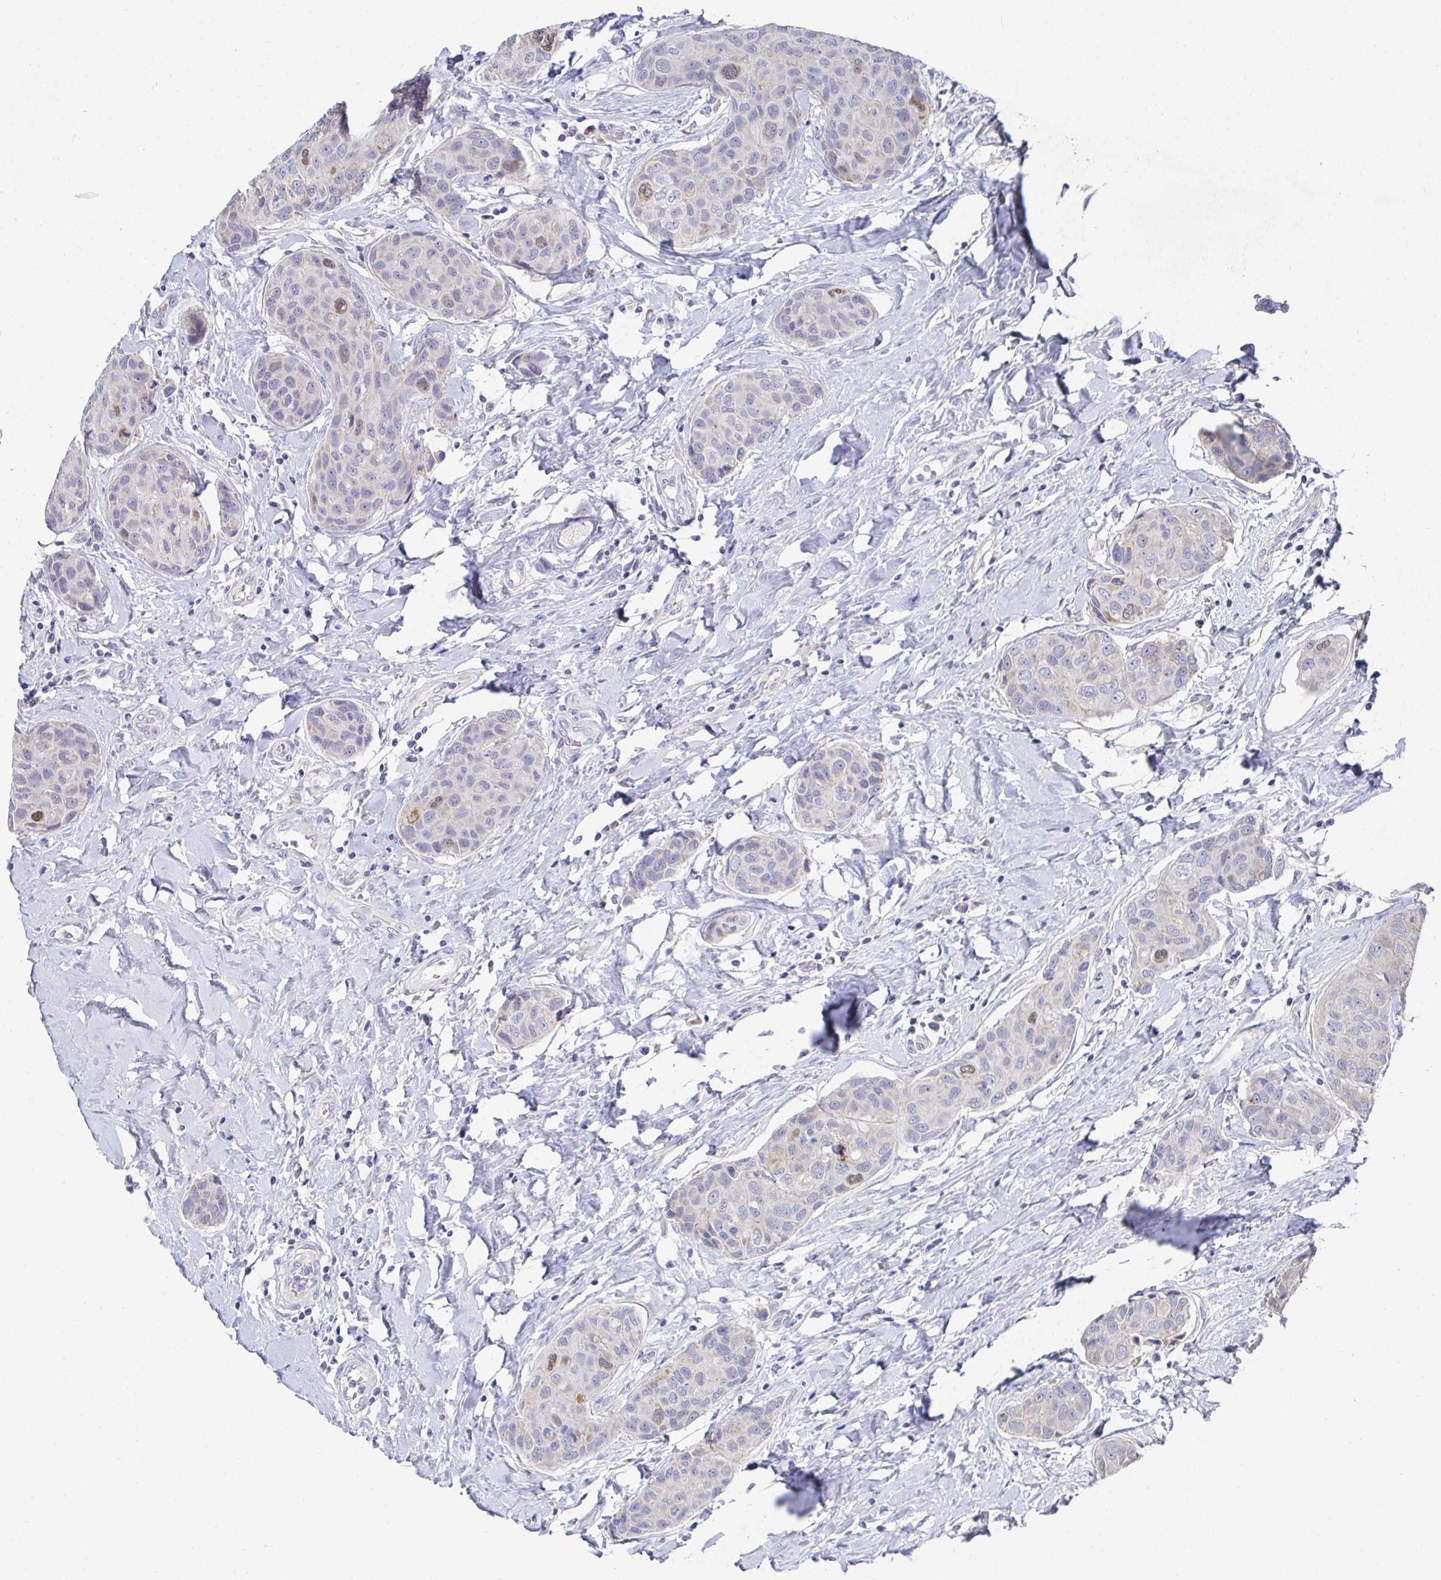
{"staining": {"intensity": "weak", "quantity": "<25%", "location": "nuclear"}, "tissue": "breast cancer", "cell_type": "Tumor cells", "image_type": "cancer", "snomed": [{"axis": "morphology", "description": "Duct carcinoma"}, {"axis": "topography", "description": "Breast"}], "caption": "The image displays no significant positivity in tumor cells of invasive ductal carcinoma (breast).", "gene": "ATP5F1C", "patient": {"sex": "female", "age": 80}}